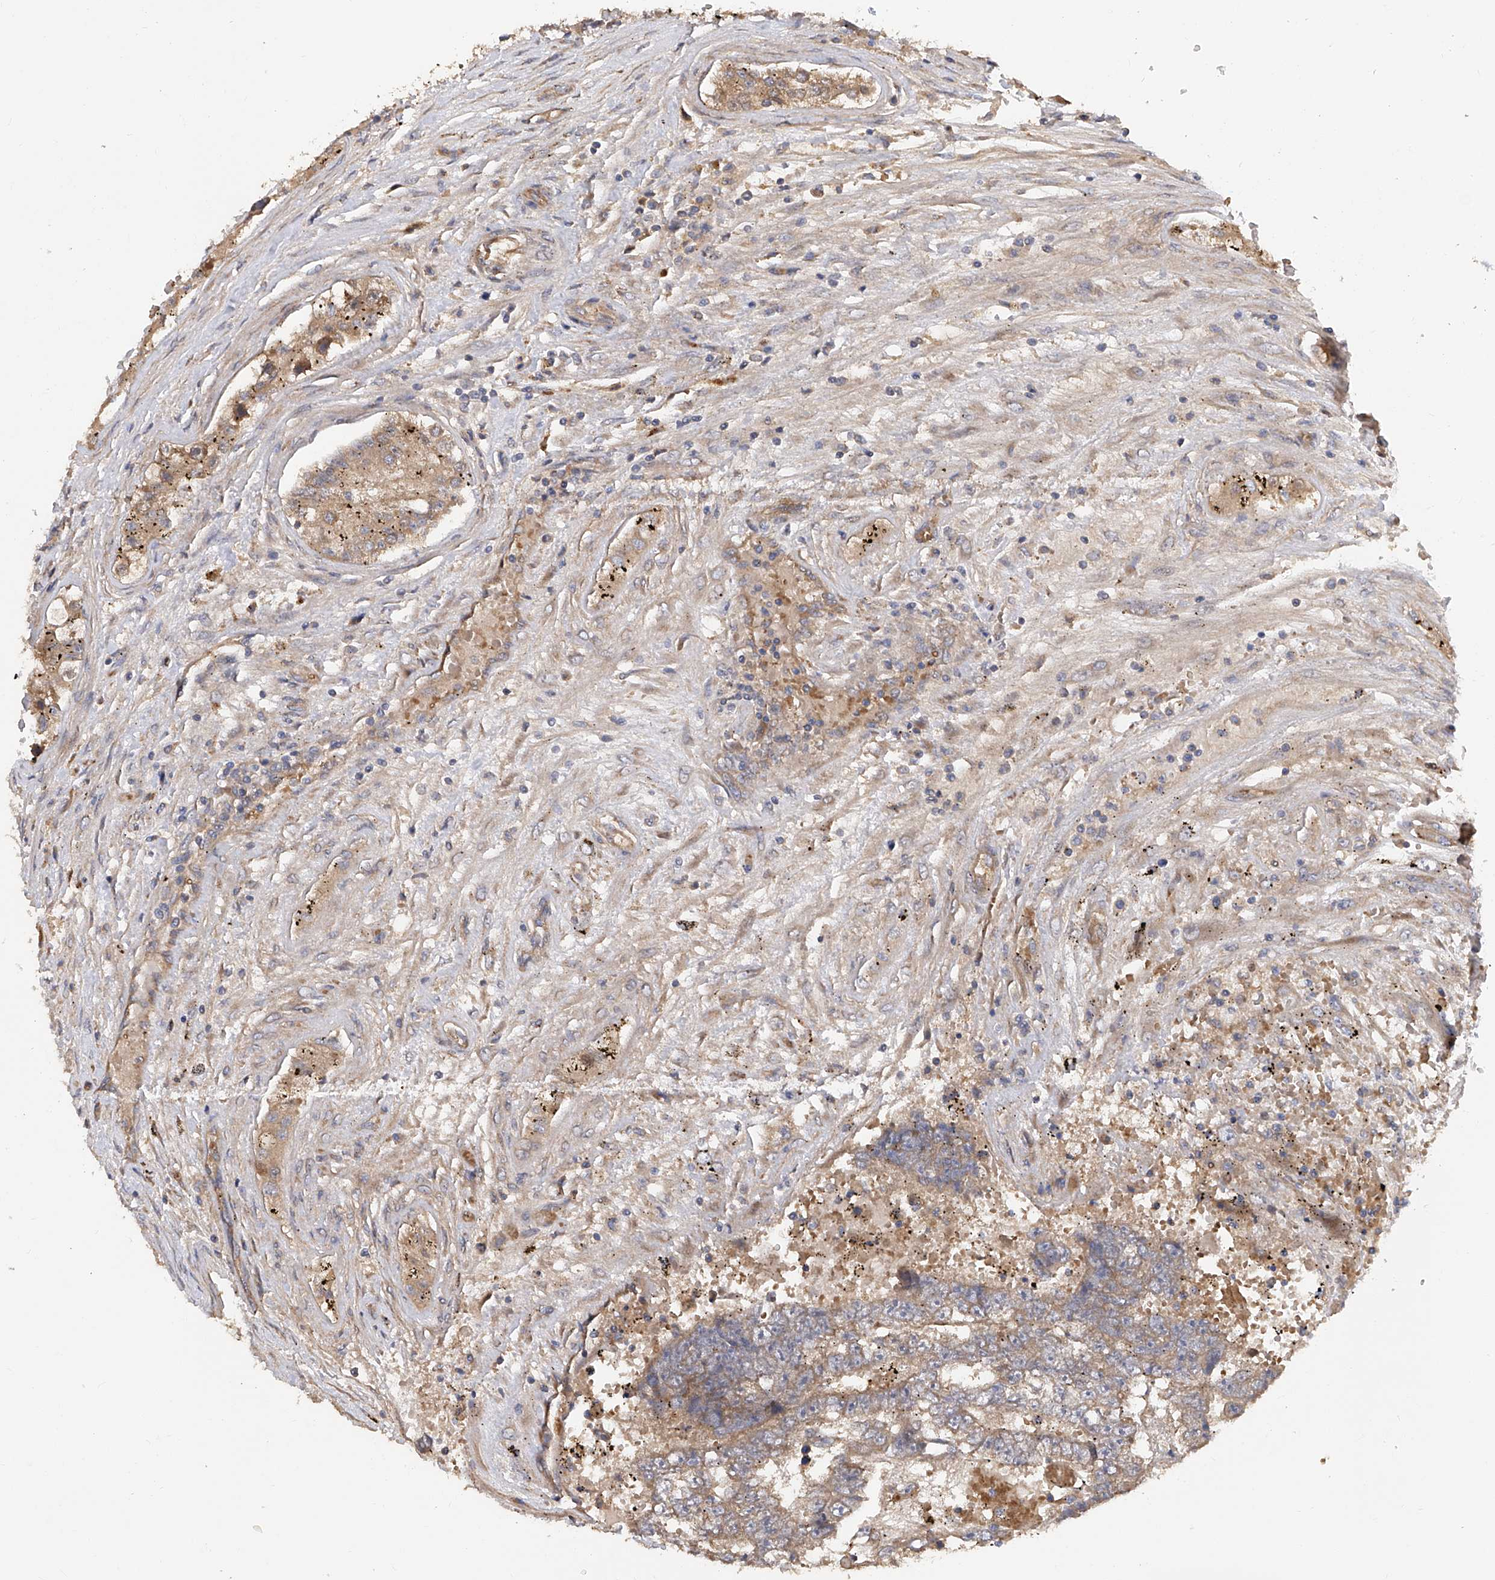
{"staining": {"intensity": "weak", "quantity": ">75%", "location": "cytoplasmic/membranous"}, "tissue": "testis cancer", "cell_type": "Tumor cells", "image_type": "cancer", "snomed": [{"axis": "morphology", "description": "Carcinoma, Embryonal, NOS"}, {"axis": "topography", "description": "Testis"}], "caption": "Immunohistochemistry (DAB) staining of human testis cancer (embryonal carcinoma) displays weak cytoplasmic/membranous protein positivity in about >75% of tumor cells. (Brightfield microscopy of DAB IHC at high magnification).", "gene": "PTK2", "patient": {"sex": "male", "age": 25}}